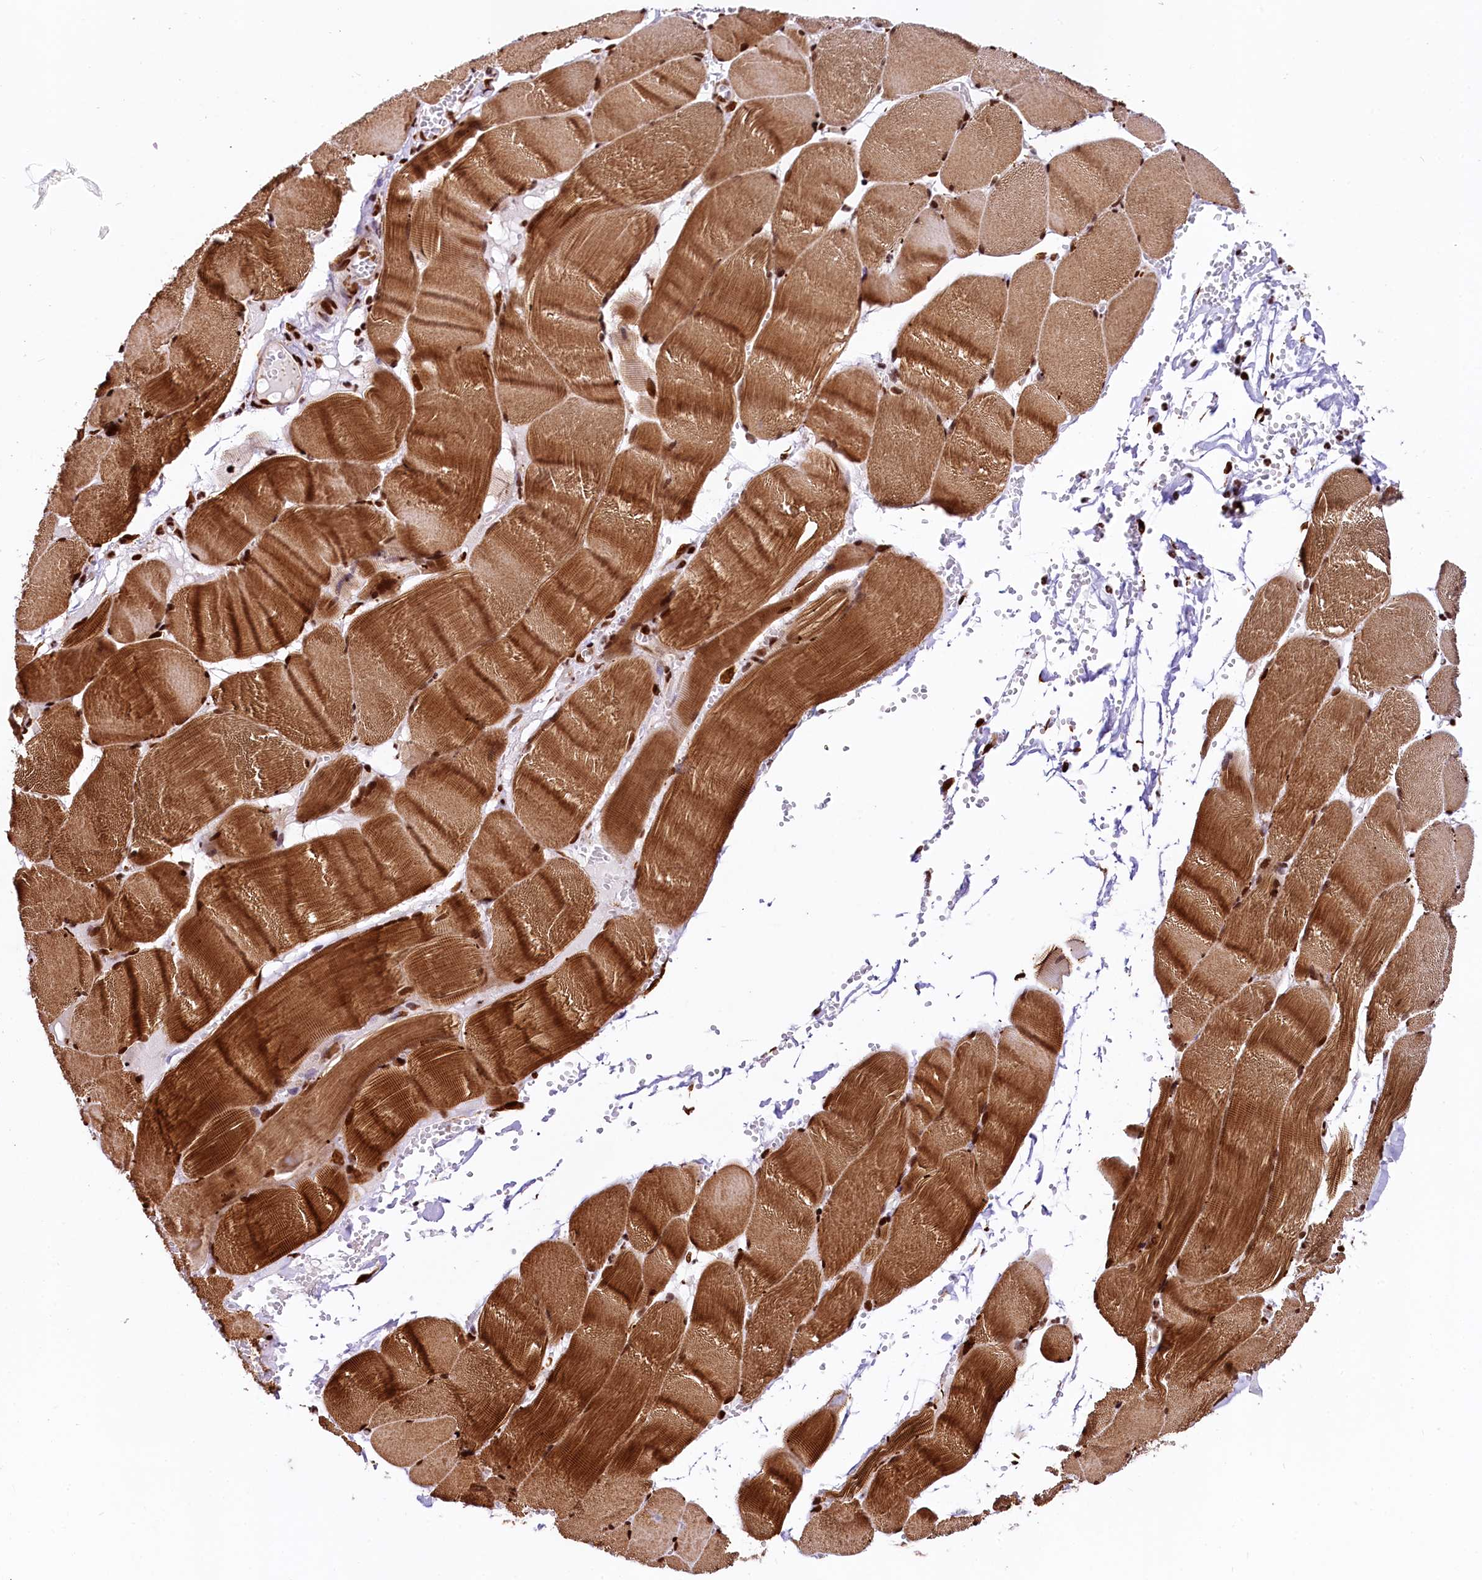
{"staining": {"intensity": "strong", "quantity": ">75%", "location": "nuclear"}, "tissue": "soft tissue", "cell_type": "Fibroblasts", "image_type": "normal", "snomed": [{"axis": "morphology", "description": "Normal tissue, NOS"}, {"axis": "topography", "description": "Skeletal muscle"}, {"axis": "topography", "description": "Peripheral nerve tissue"}], "caption": "This is an image of immunohistochemistry (IHC) staining of normal soft tissue, which shows strong positivity in the nuclear of fibroblasts.", "gene": "PDS5B", "patient": {"sex": "female", "age": 55}}